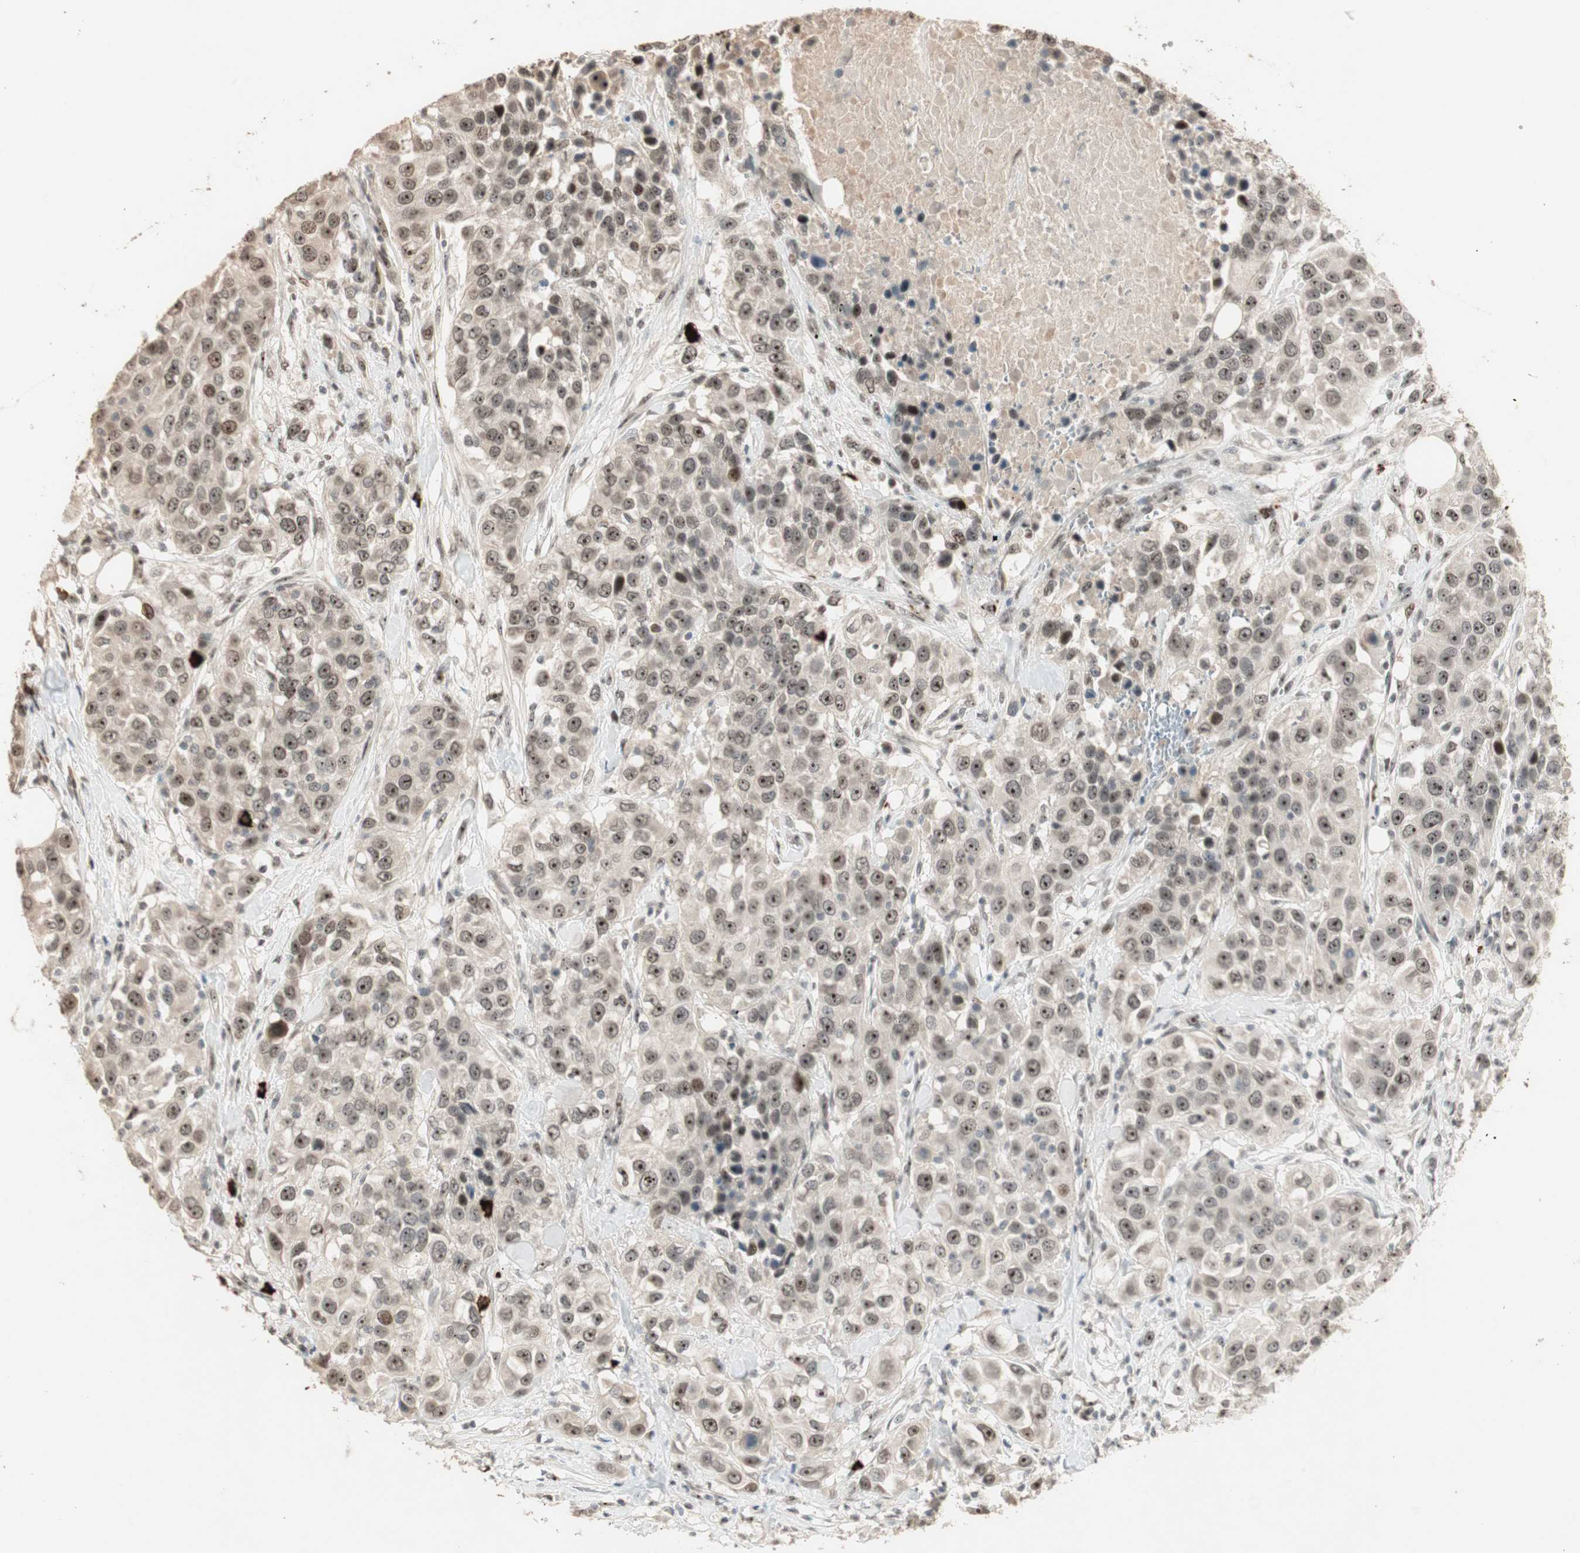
{"staining": {"intensity": "moderate", "quantity": ">75%", "location": "nuclear"}, "tissue": "urothelial cancer", "cell_type": "Tumor cells", "image_type": "cancer", "snomed": [{"axis": "morphology", "description": "Urothelial carcinoma, High grade"}, {"axis": "topography", "description": "Urinary bladder"}], "caption": "Immunohistochemistry of human urothelial cancer shows medium levels of moderate nuclear expression in approximately >75% of tumor cells. Using DAB (3,3'-diaminobenzidine) (brown) and hematoxylin (blue) stains, captured at high magnification using brightfield microscopy.", "gene": "ETV4", "patient": {"sex": "female", "age": 80}}